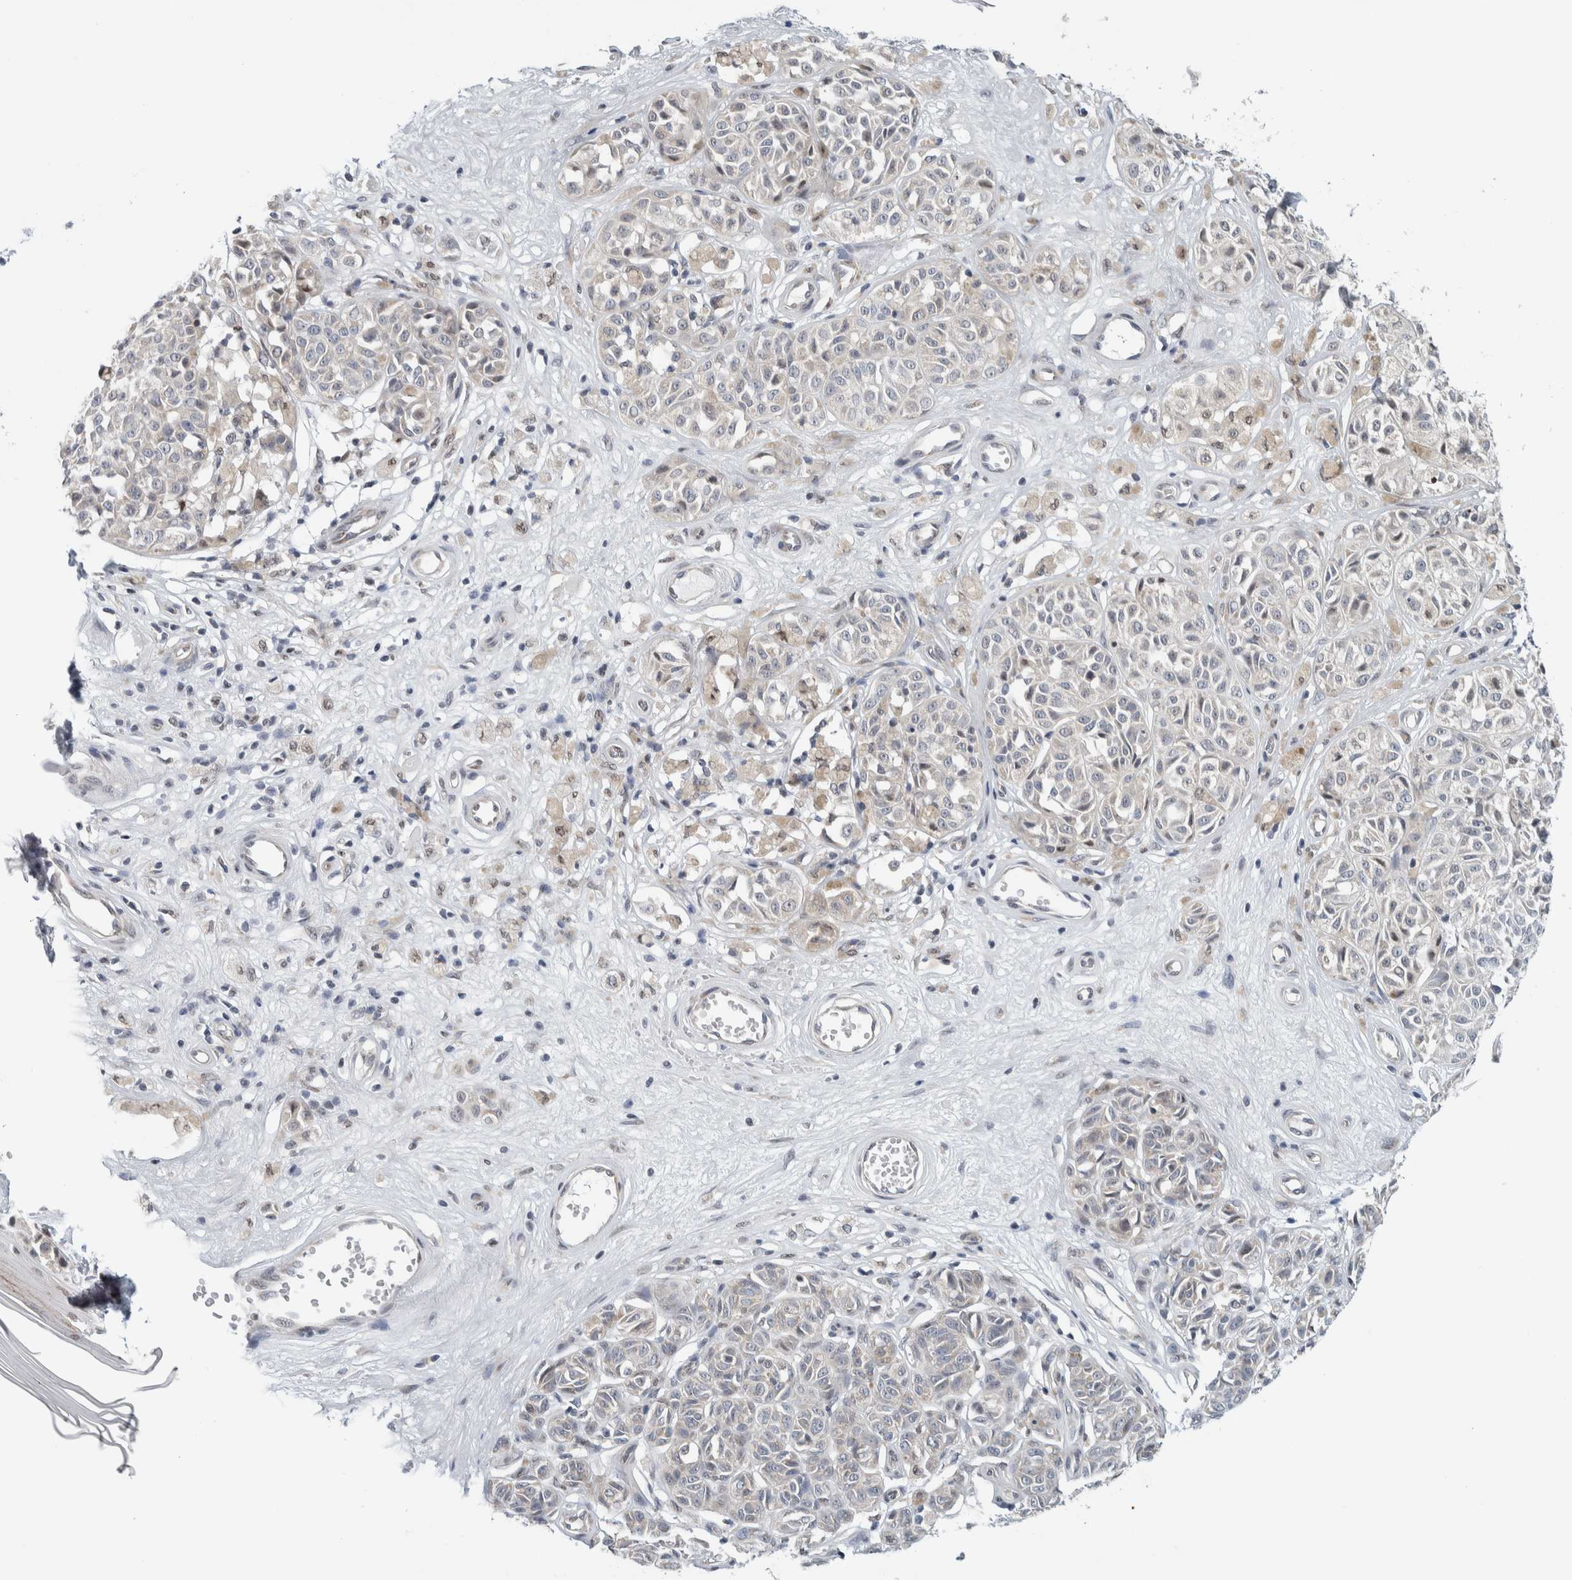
{"staining": {"intensity": "weak", "quantity": "<25%", "location": "cytoplasmic/membranous"}, "tissue": "melanoma", "cell_type": "Tumor cells", "image_type": "cancer", "snomed": [{"axis": "morphology", "description": "Malignant melanoma, NOS"}, {"axis": "topography", "description": "Skin"}], "caption": "This is a photomicrograph of IHC staining of malignant melanoma, which shows no staining in tumor cells. (Brightfield microscopy of DAB (3,3'-diaminobenzidine) immunohistochemistry at high magnification).", "gene": "NEUROD1", "patient": {"sex": "female", "age": 64}}